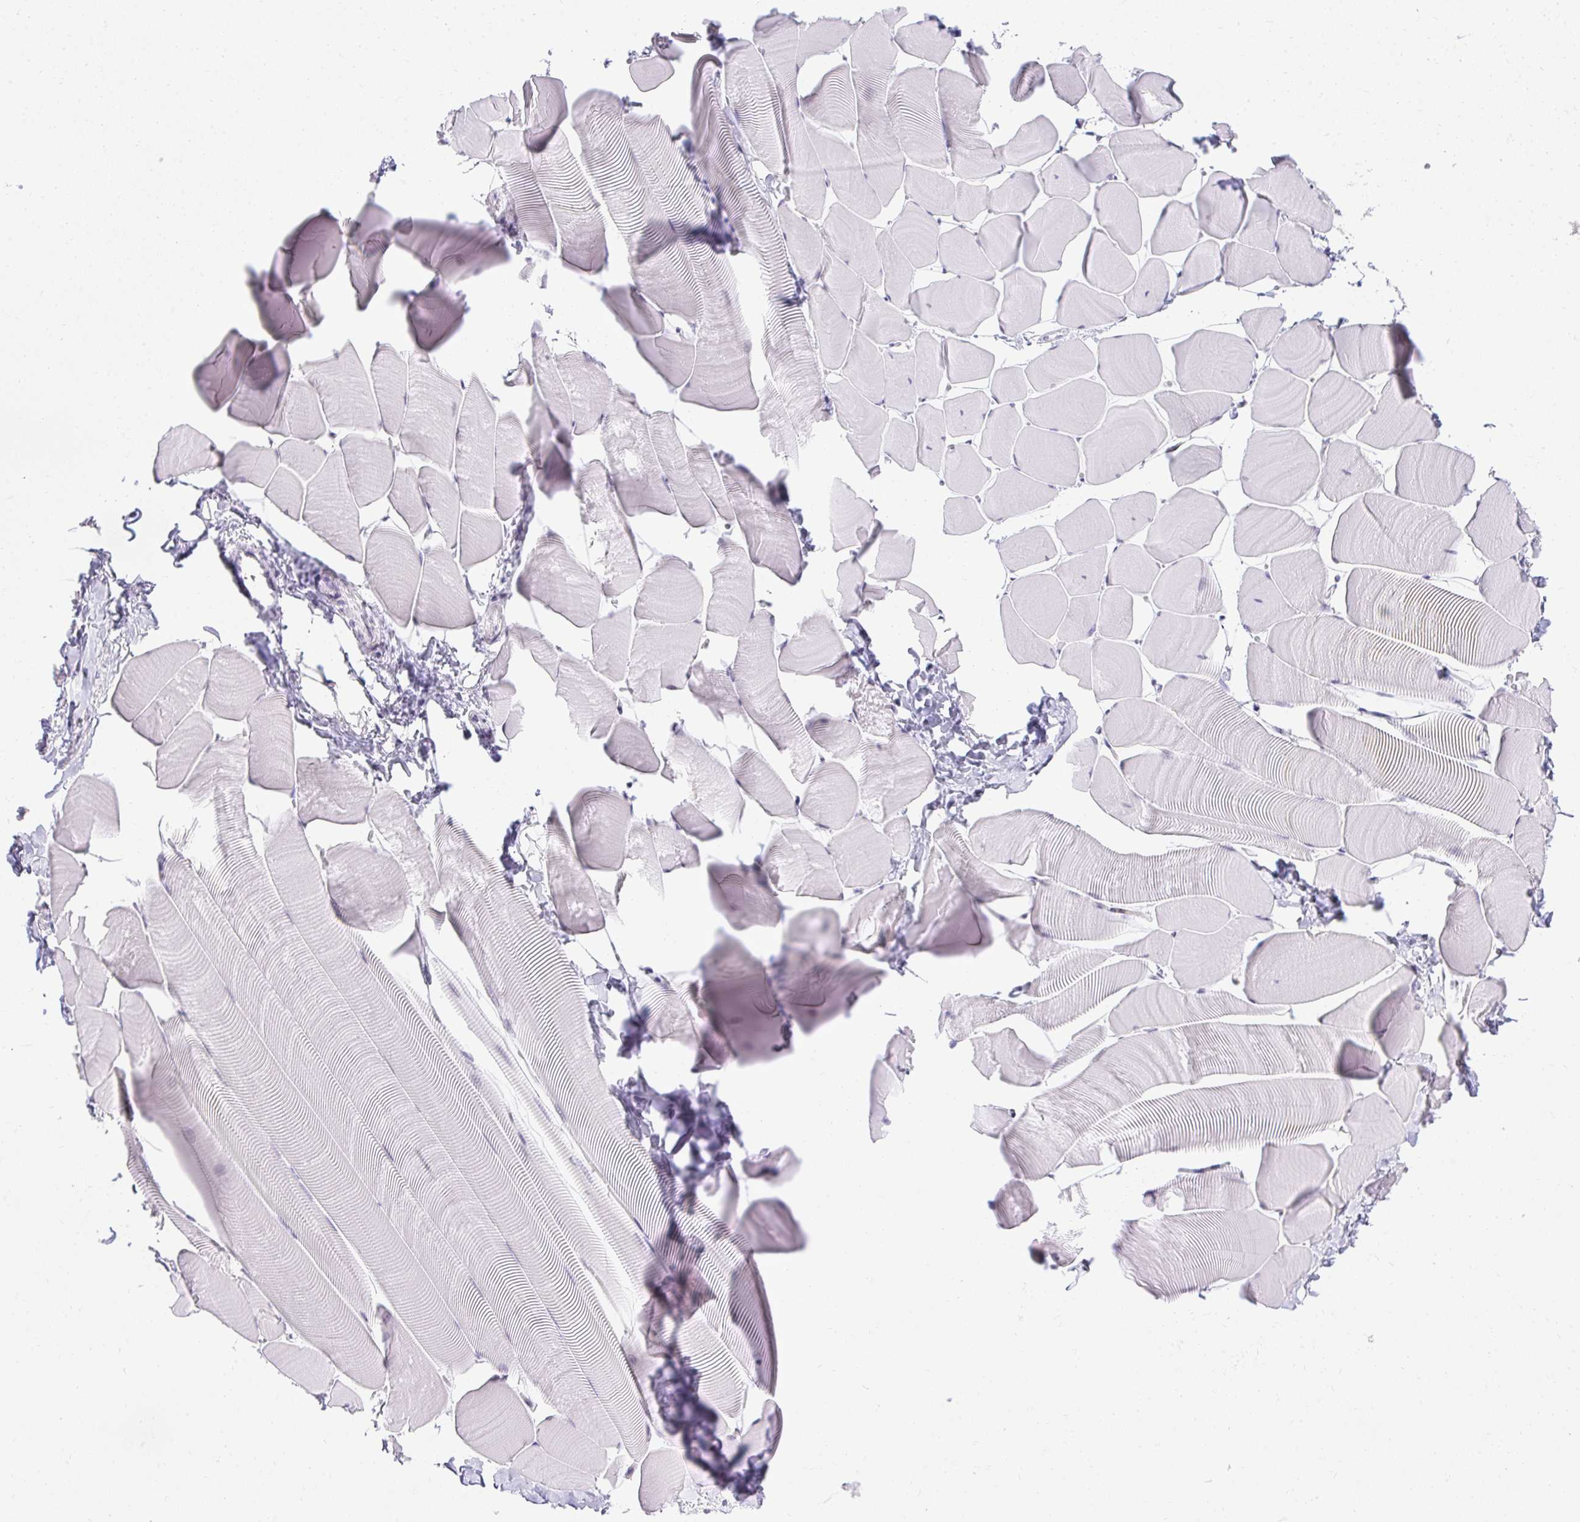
{"staining": {"intensity": "negative", "quantity": "none", "location": "none"}, "tissue": "skeletal muscle", "cell_type": "Myocytes", "image_type": "normal", "snomed": [{"axis": "morphology", "description": "Normal tissue, NOS"}, {"axis": "topography", "description": "Skeletal muscle"}], "caption": "The image shows no significant positivity in myocytes of skeletal muscle.", "gene": "PLA2G1B", "patient": {"sex": "male", "age": 25}}